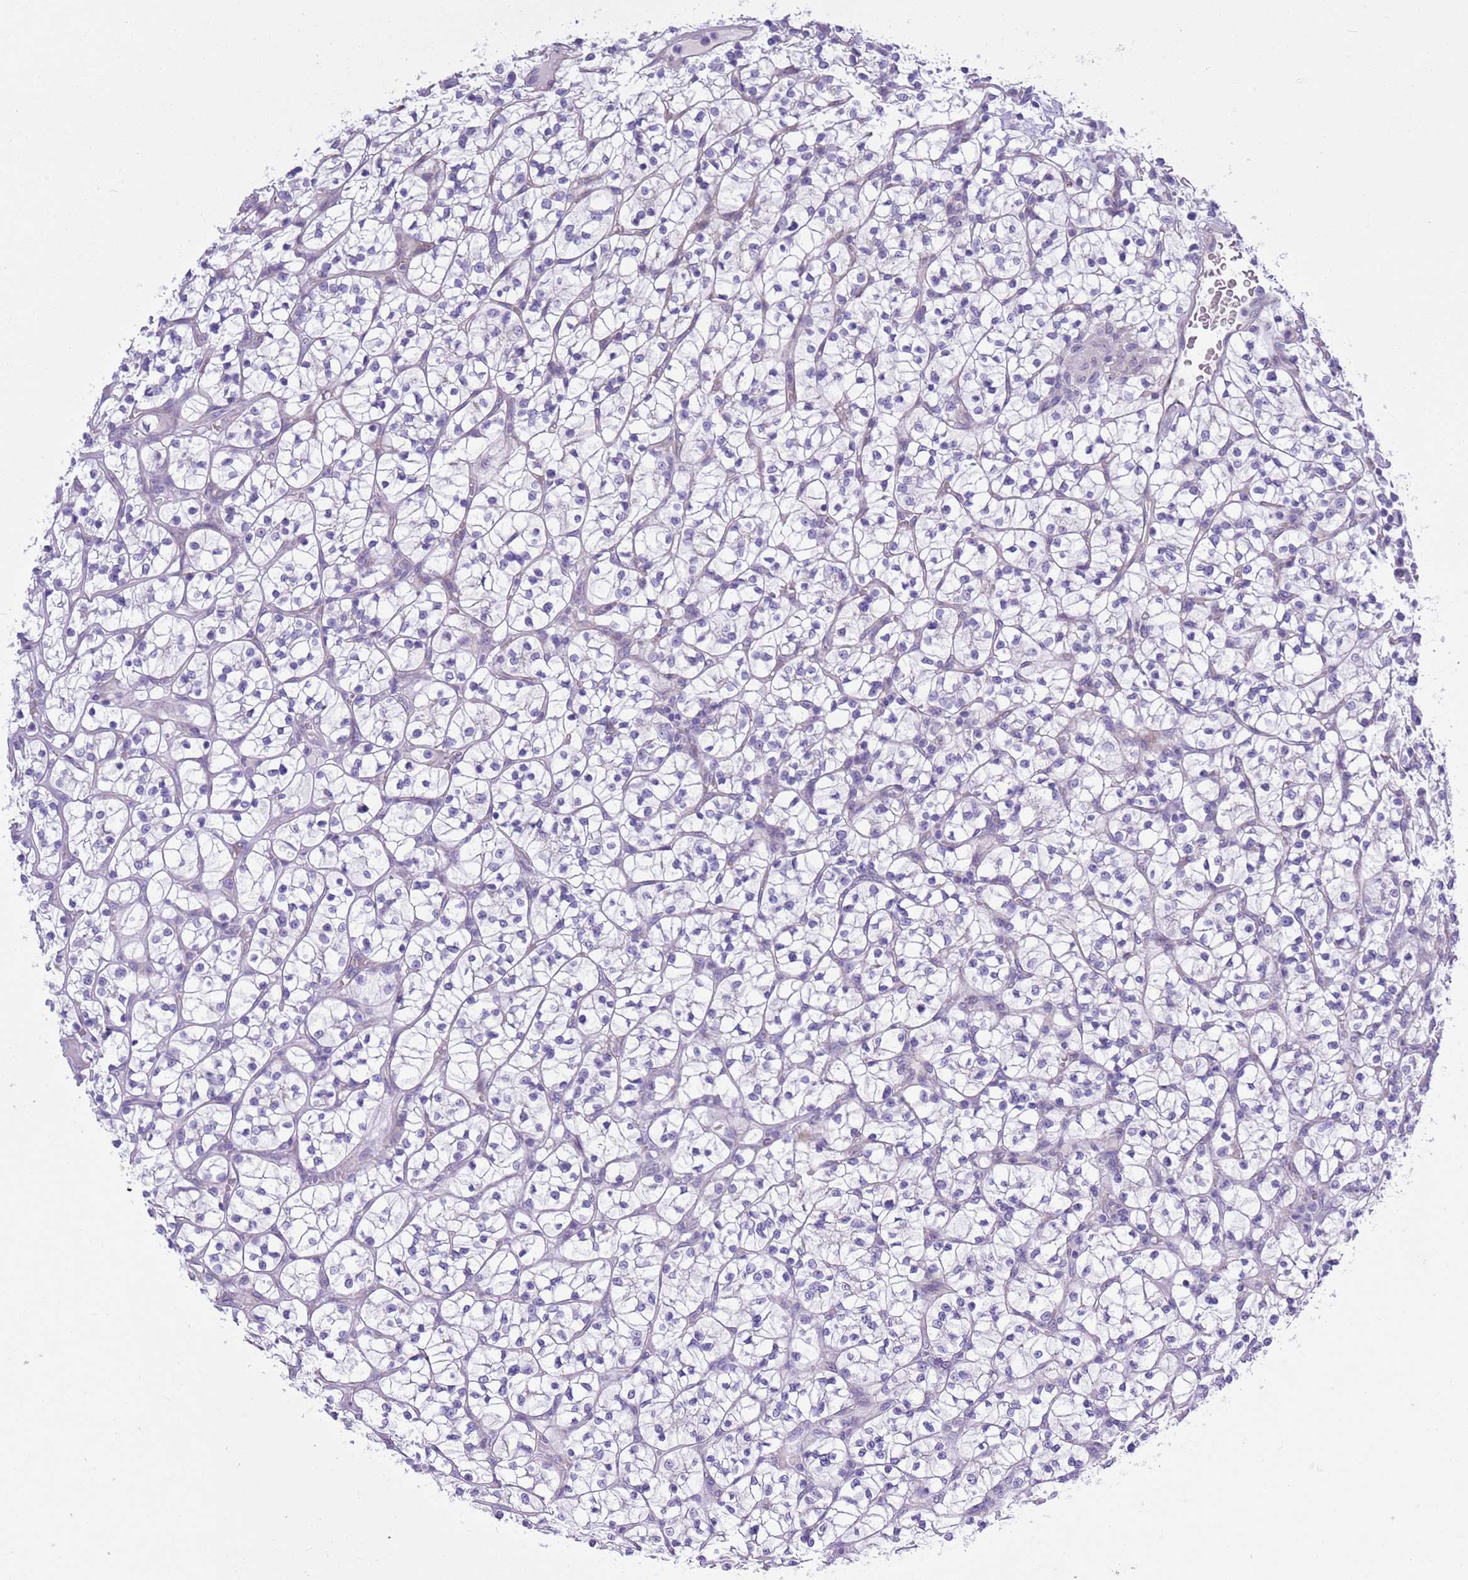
{"staining": {"intensity": "negative", "quantity": "none", "location": "none"}, "tissue": "renal cancer", "cell_type": "Tumor cells", "image_type": "cancer", "snomed": [{"axis": "morphology", "description": "Adenocarcinoma, NOS"}, {"axis": "topography", "description": "Kidney"}], "caption": "Tumor cells are negative for protein expression in human renal cancer (adenocarcinoma).", "gene": "NET1", "patient": {"sex": "female", "age": 64}}